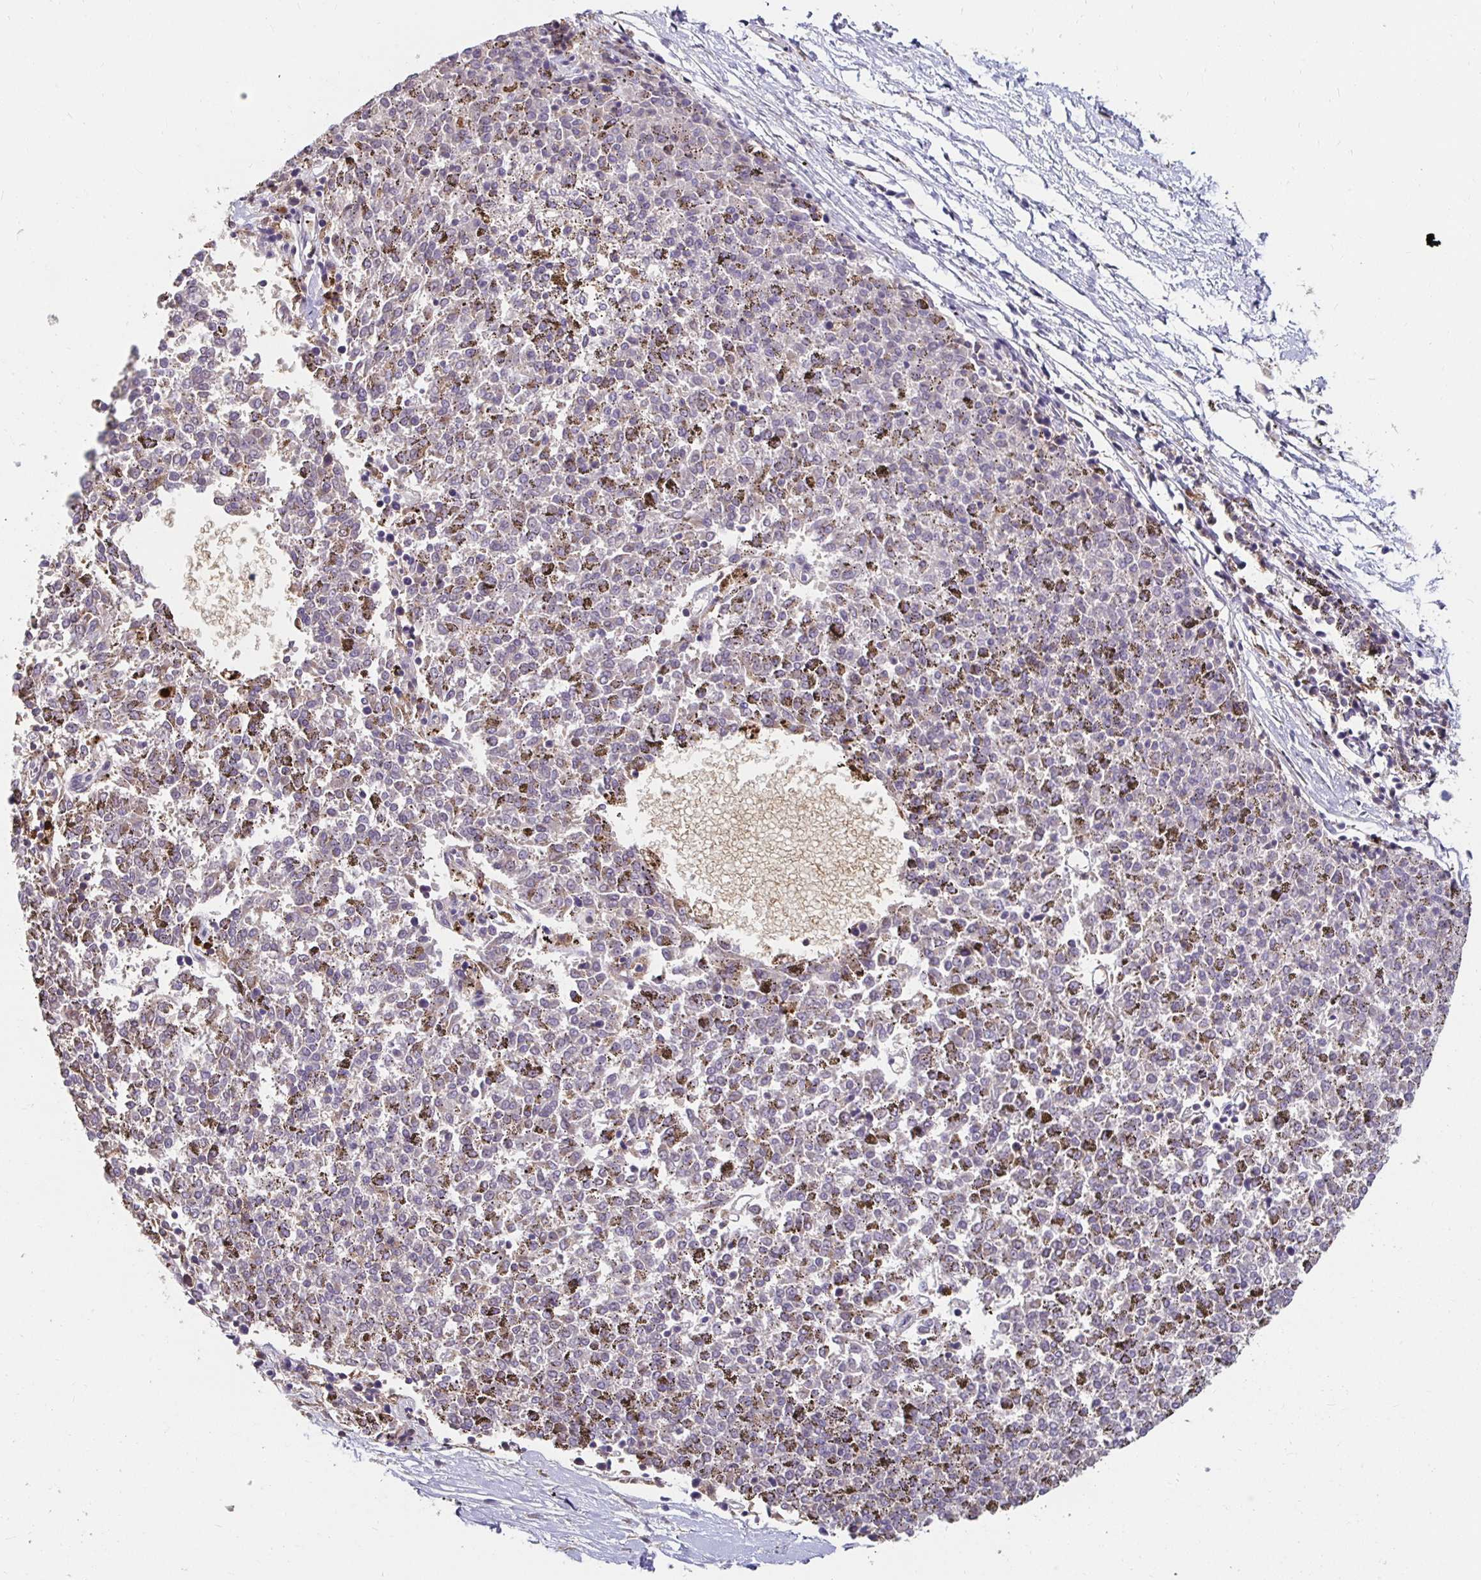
{"staining": {"intensity": "moderate", "quantity": "<25%", "location": "cytoplasmic/membranous"}, "tissue": "melanoma", "cell_type": "Tumor cells", "image_type": "cancer", "snomed": [{"axis": "morphology", "description": "Malignant melanoma, NOS"}, {"axis": "topography", "description": "Skin"}], "caption": "DAB immunohistochemical staining of human malignant melanoma shows moderate cytoplasmic/membranous protein expression in approximately <25% of tumor cells.", "gene": "GK2", "patient": {"sex": "female", "age": 72}}